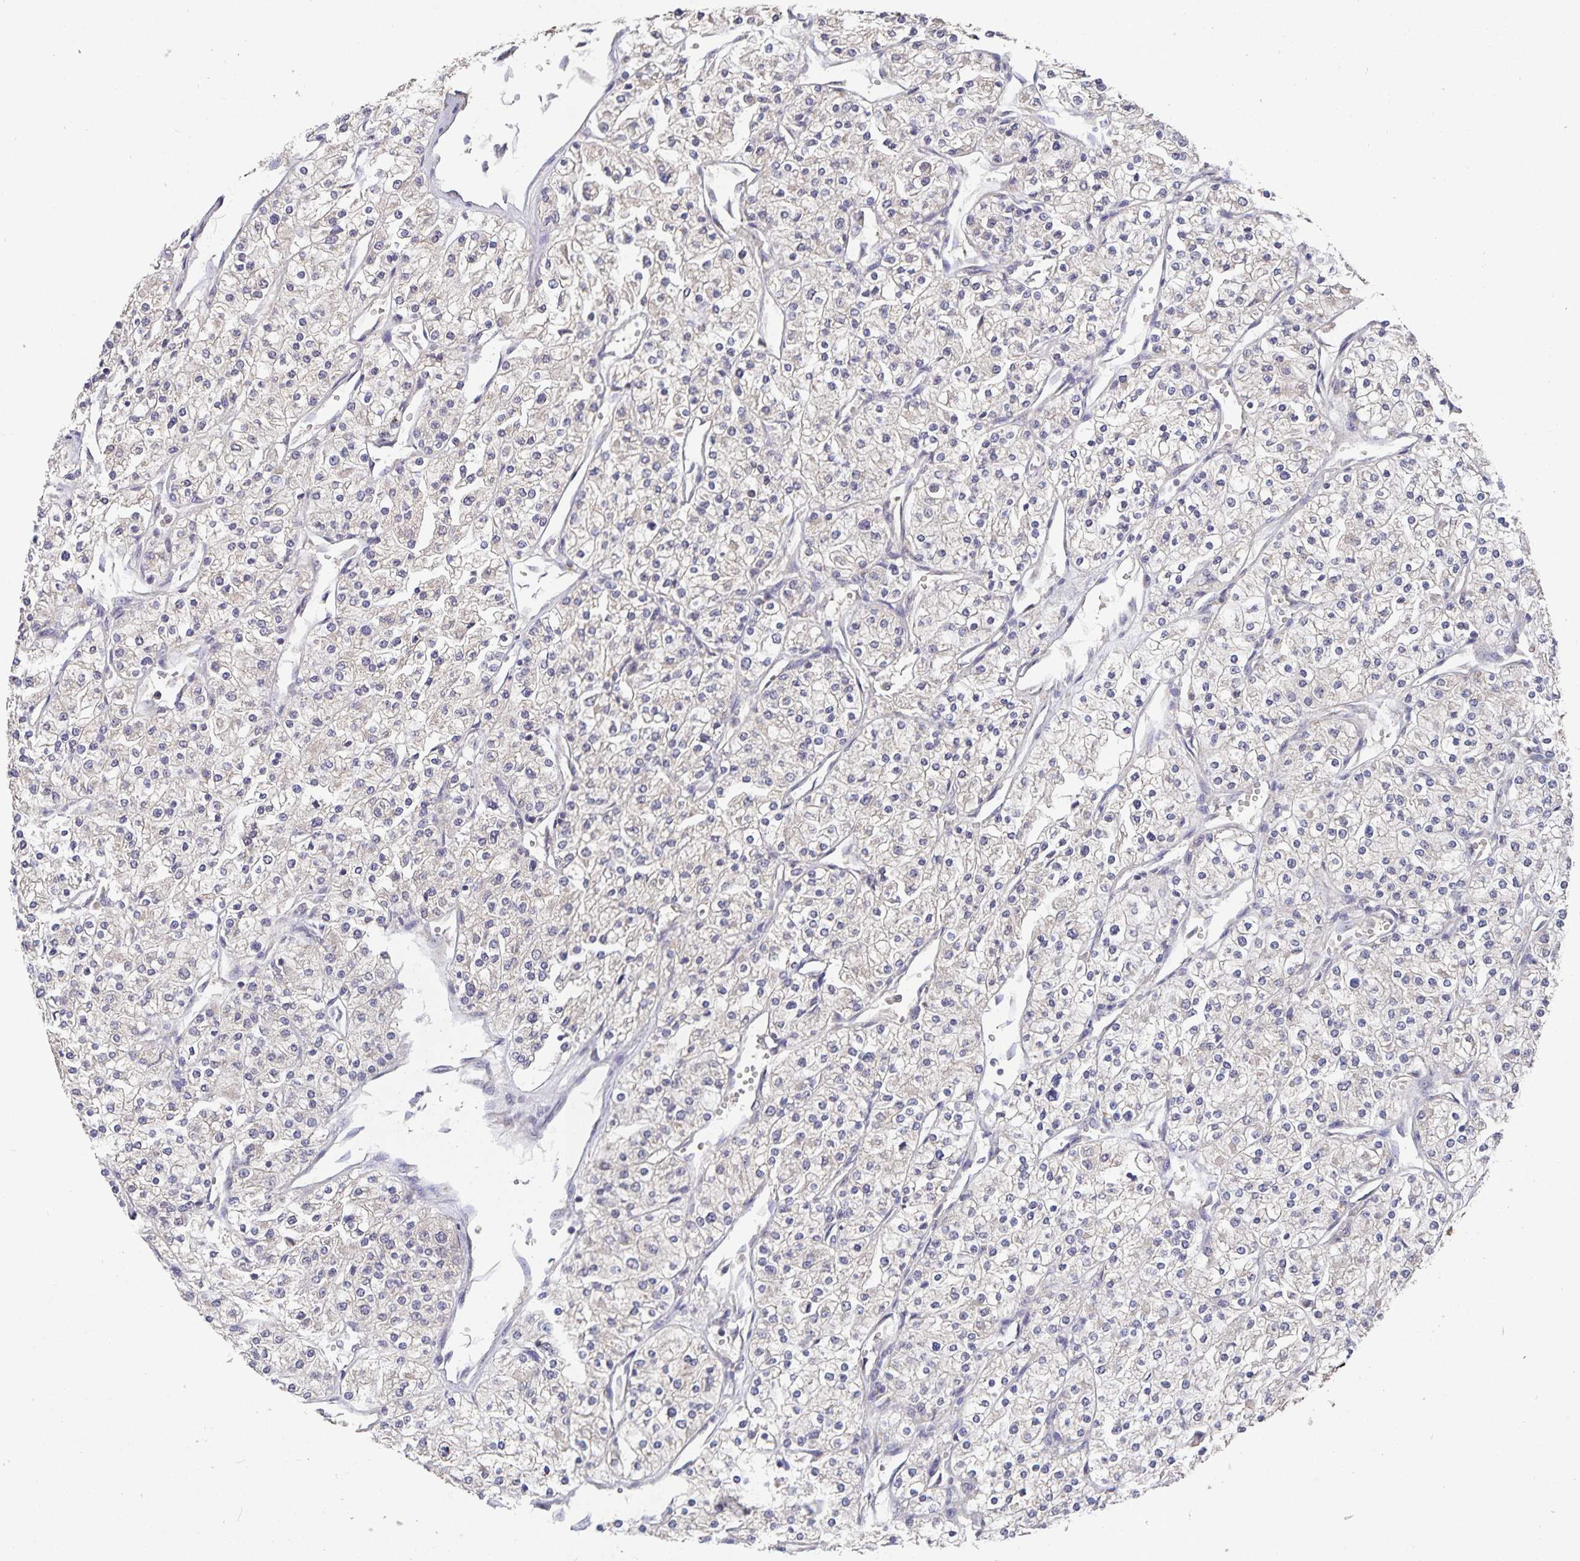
{"staining": {"intensity": "negative", "quantity": "none", "location": "none"}, "tissue": "renal cancer", "cell_type": "Tumor cells", "image_type": "cancer", "snomed": [{"axis": "morphology", "description": "Adenocarcinoma, NOS"}, {"axis": "topography", "description": "Kidney"}], "caption": "High magnification brightfield microscopy of renal cancer (adenocarcinoma) stained with DAB (3,3'-diaminobenzidine) (brown) and counterstained with hematoxylin (blue): tumor cells show no significant staining.", "gene": "HEPN1", "patient": {"sex": "male", "age": 80}}